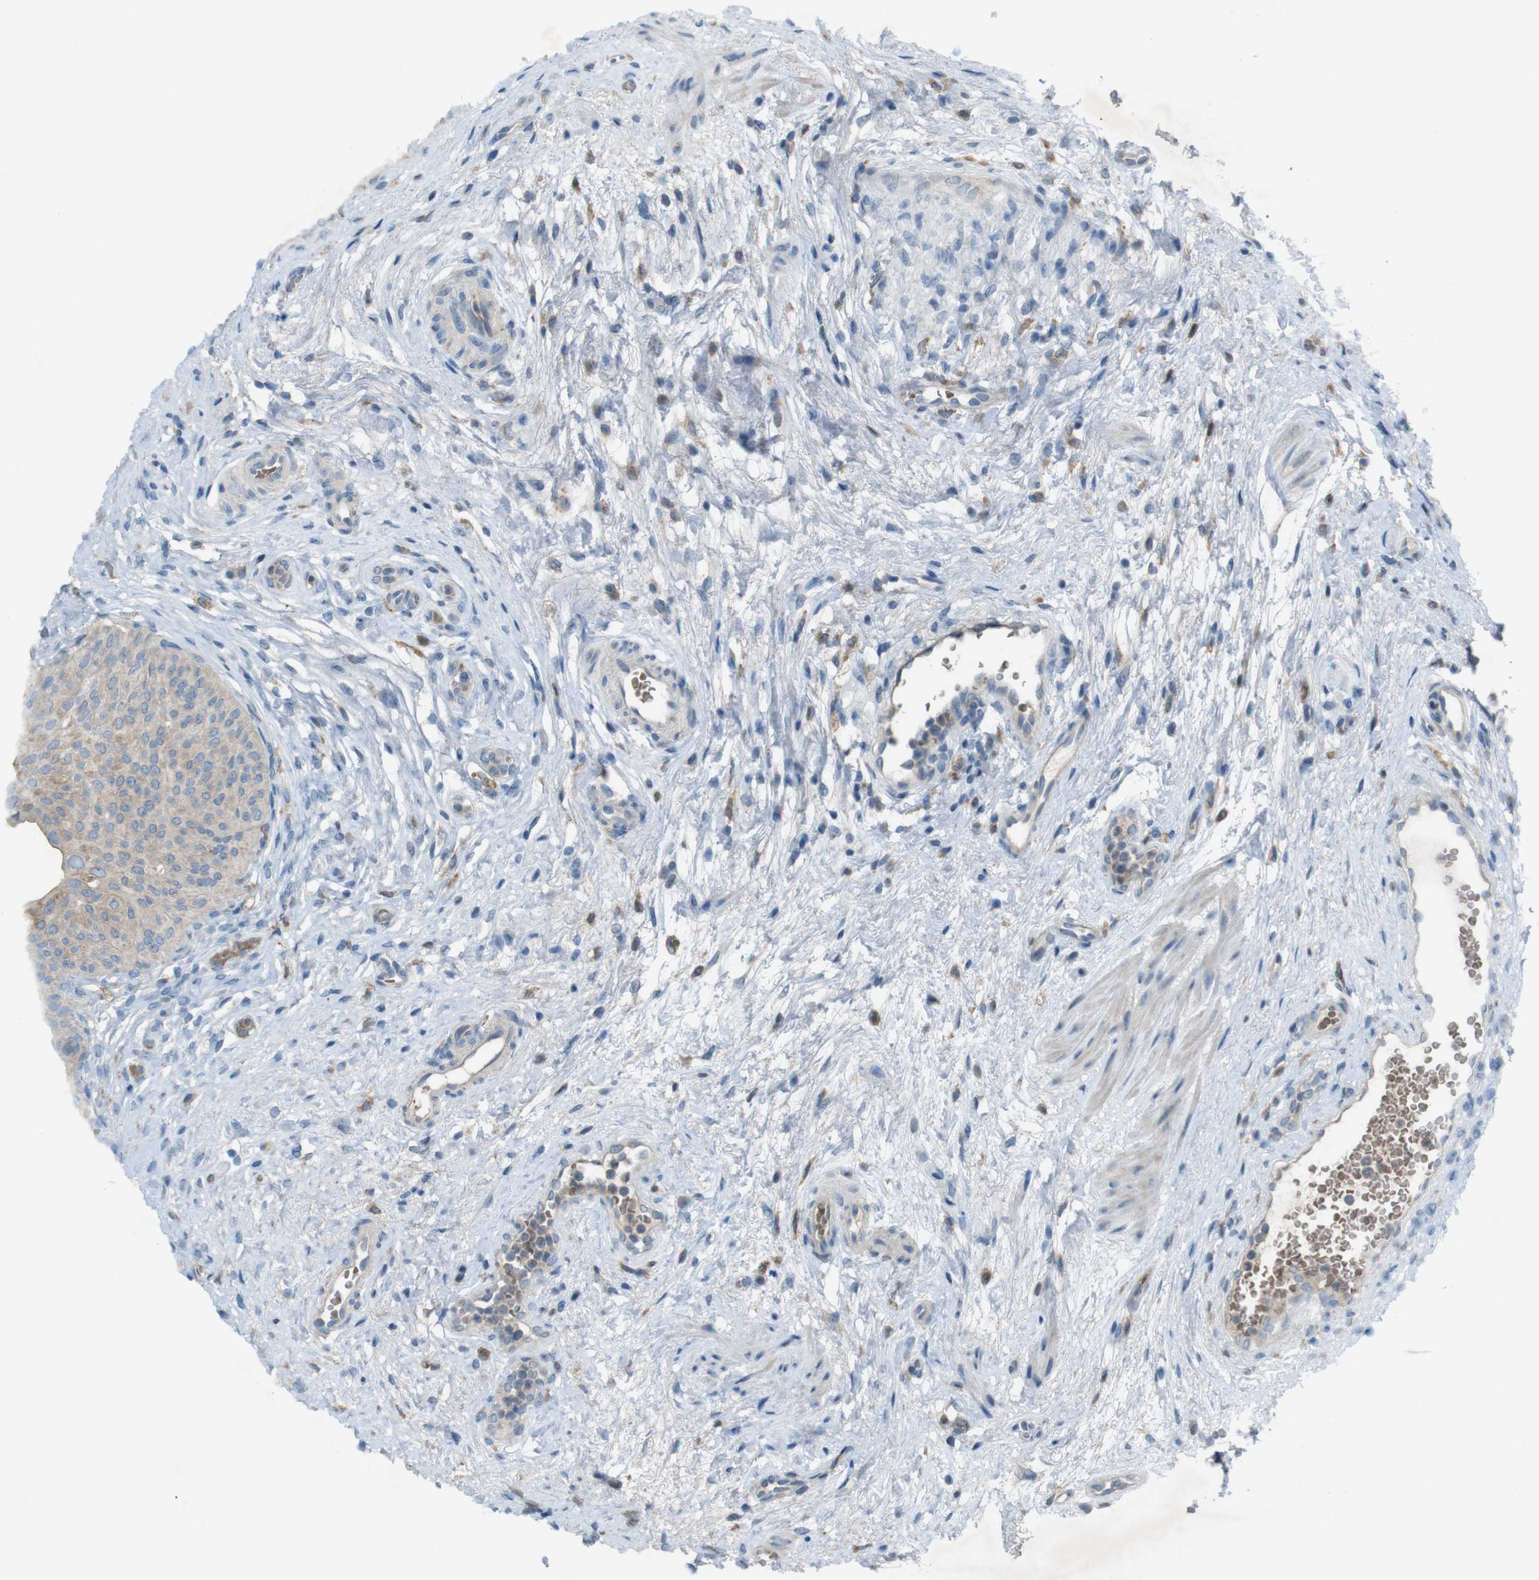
{"staining": {"intensity": "moderate", "quantity": ">75%", "location": "cytoplasmic/membranous"}, "tissue": "urinary bladder", "cell_type": "Urothelial cells", "image_type": "normal", "snomed": [{"axis": "morphology", "description": "Normal tissue, NOS"}, {"axis": "topography", "description": "Urinary bladder"}], "caption": "Brown immunohistochemical staining in benign urinary bladder shows moderate cytoplasmic/membranous expression in approximately >75% of urothelial cells. The staining was performed using DAB, with brown indicating positive protein expression. Nuclei are stained blue with hematoxylin.", "gene": "MOGAT3", "patient": {"sex": "male", "age": 46}}